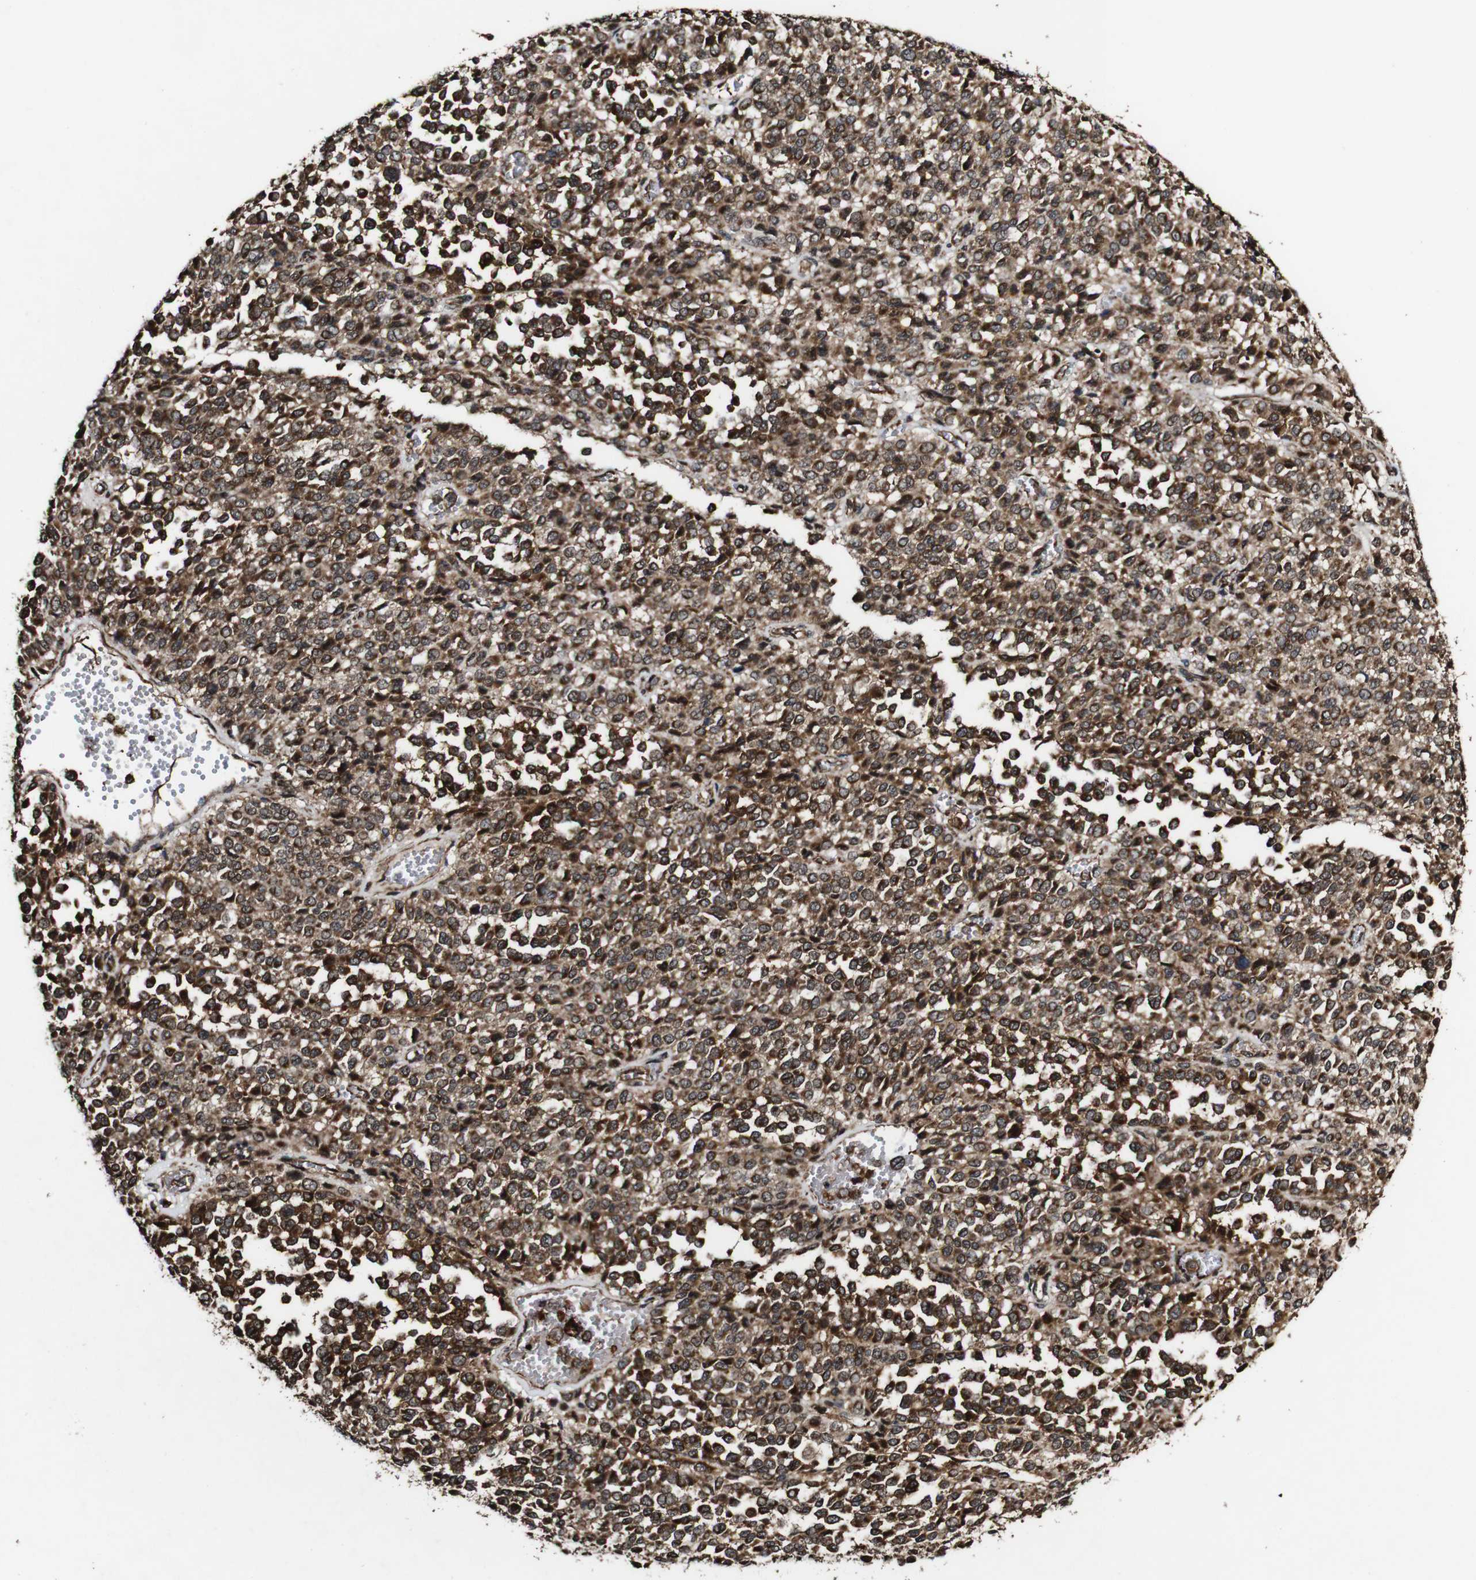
{"staining": {"intensity": "strong", "quantity": ">75%", "location": "cytoplasmic/membranous"}, "tissue": "melanoma", "cell_type": "Tumor cells", "image_type": "cancer", "snomed": [{"axis": "morphology", "description": "Malignant melanoma, NOS"}, {"axis": "topography", "description": "Skin"}], "caption": "IHC photomicrograph of melanoma stained for a protein (brown), which reveals high levels of strong cytoplasmic/membranous positivity in about >75% of tumor cells.", "gene": "BTN3A3", "patient": {"sex": "female", "age": 64}}